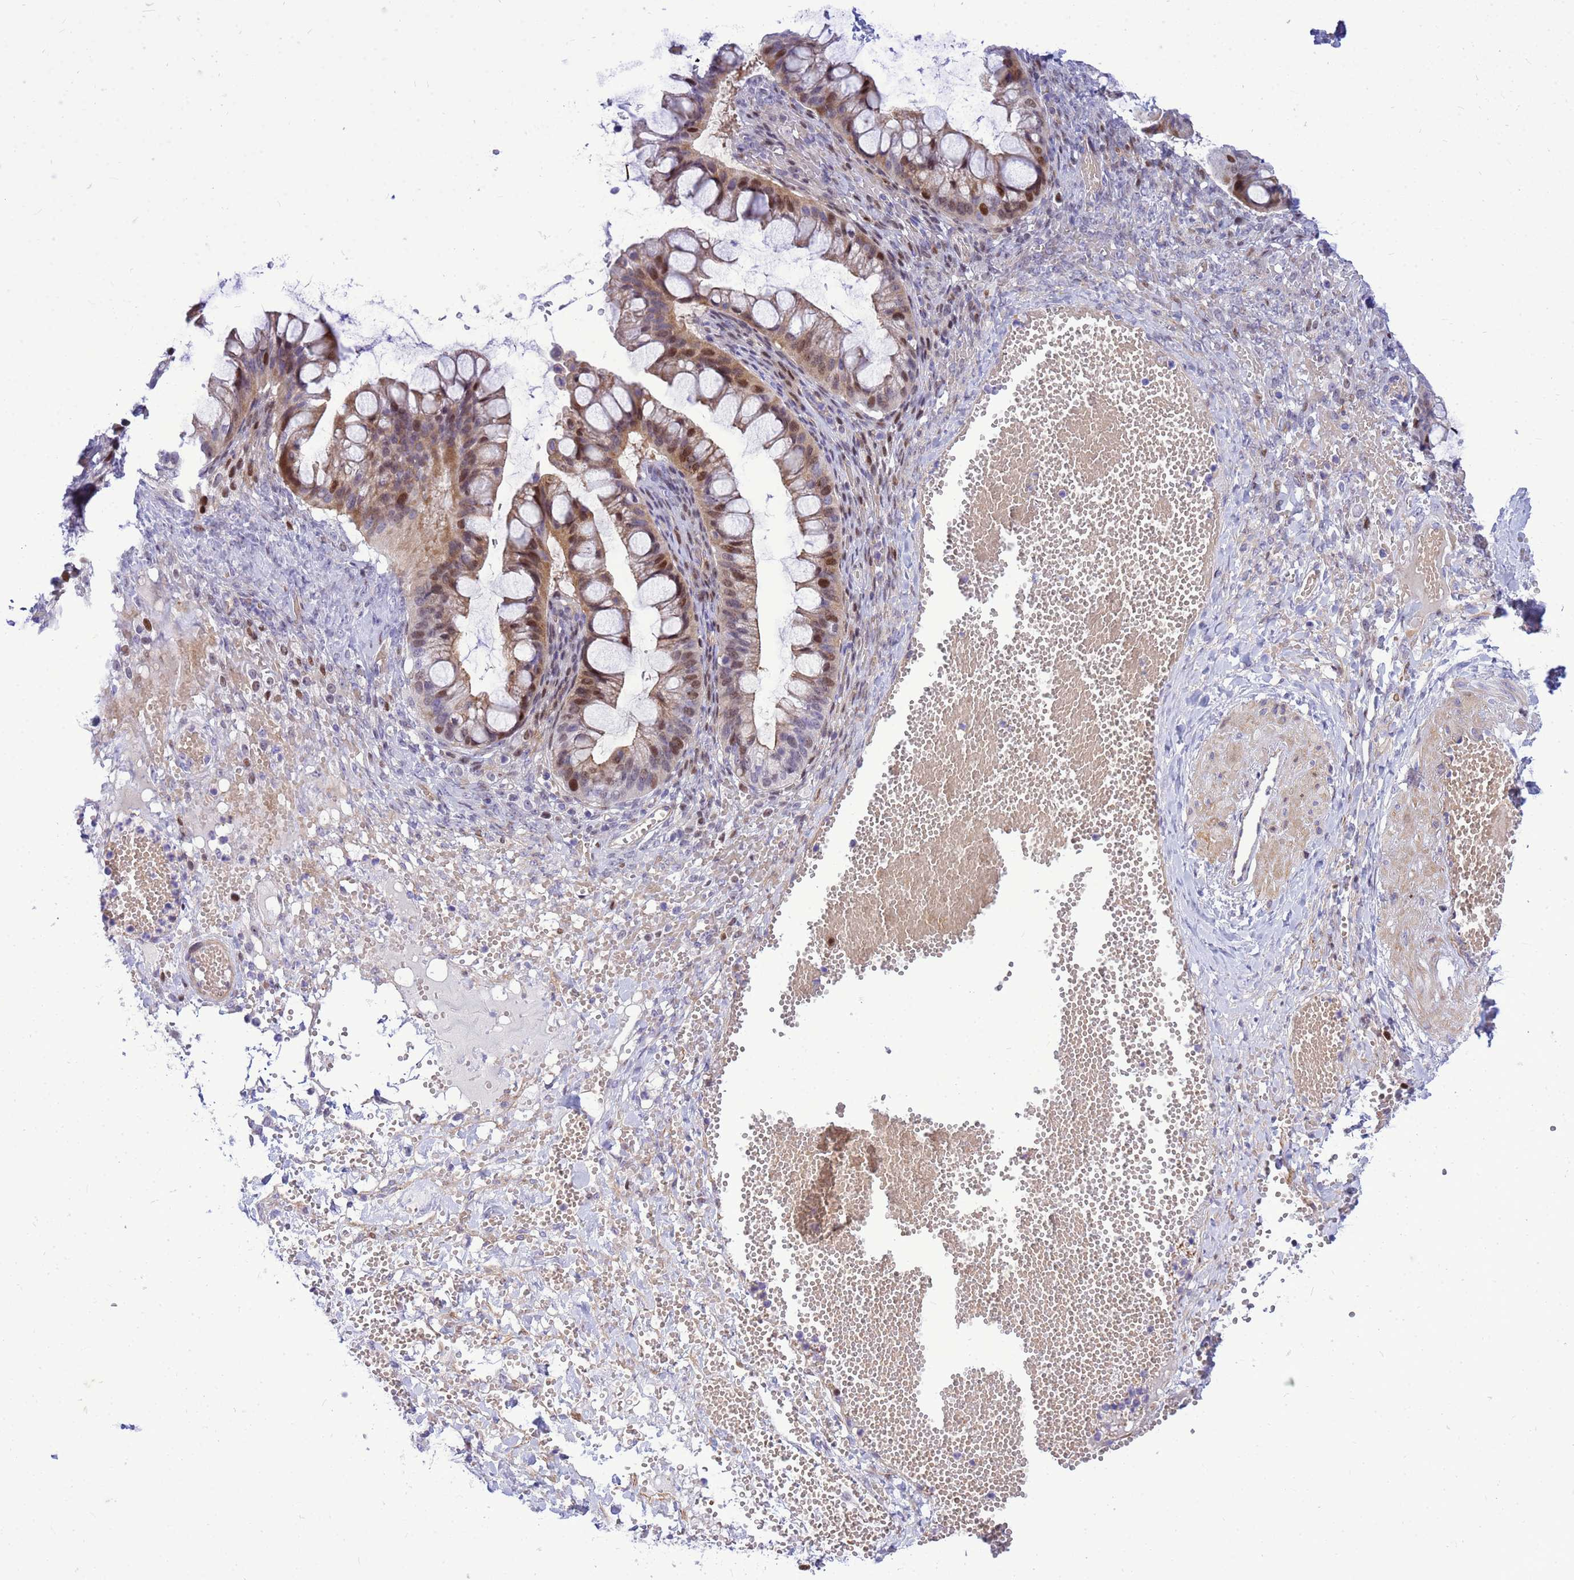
{"staining": {"intensity": "moderate", "quantity": ">75%", "location": "nuclear"}, "tissue": "ovarian cancer", "cell_type": "Tumor cells", "image_type": "cancer", "snomed": [{"axis": "morphology", "description": "Cystadenocarcinoma, mucinous, NOS"}, {"axis": "topography", "description": "Ovary"}], "caption": "Ovarian cancer (mucinous cystadenocarcinoma) stained with a protein marker exhibits moderate staining in tumor cells.", "gene": "ADAMTS7", "patient": {"sex": "female", "age": 73}}